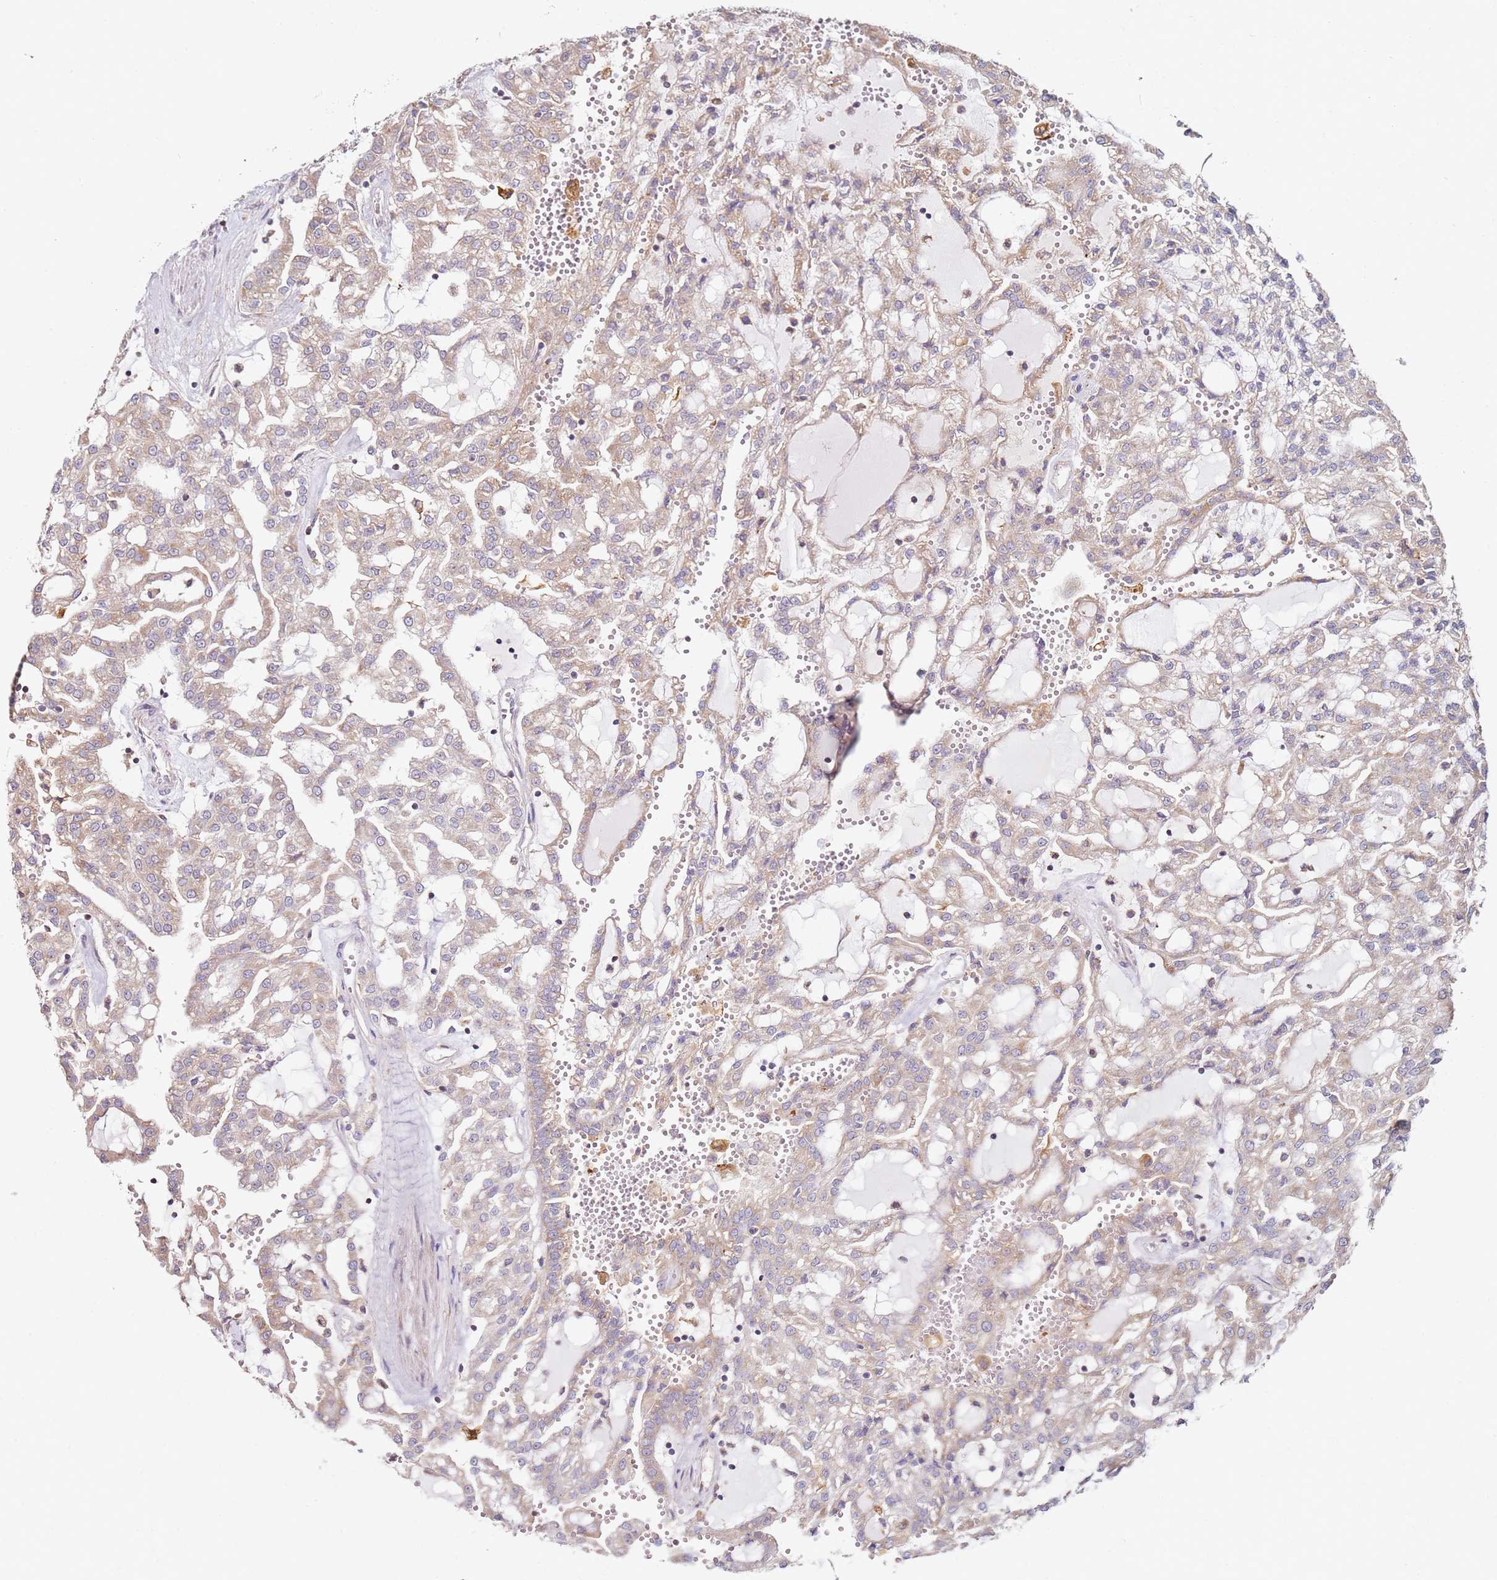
{"staining": {"intensity": "weak", "quantity": ">75%", "location": "cytoplasmic/membranous"}, "tissue": "renal cancer", "cell_type": "Tumor cells", "image_type": "cancer", "snomed": [{"axis": "morphology", "description": "Adenocarcinoma, NOS"}, {"axis": "topography", "description": "Kidney"}], "caption": "High-magnification brightfield microscopy of renal cancer stained with DAB (brown) and counterstained with hematoxylin (blue). tumor cells exhibit weak cytoplasmic/membranous expression is seen in approximately>75% of cells. Nuclei are stained in blue.", "gene": "CNOT9", "patient": {"sex": "male", "age": 63}}